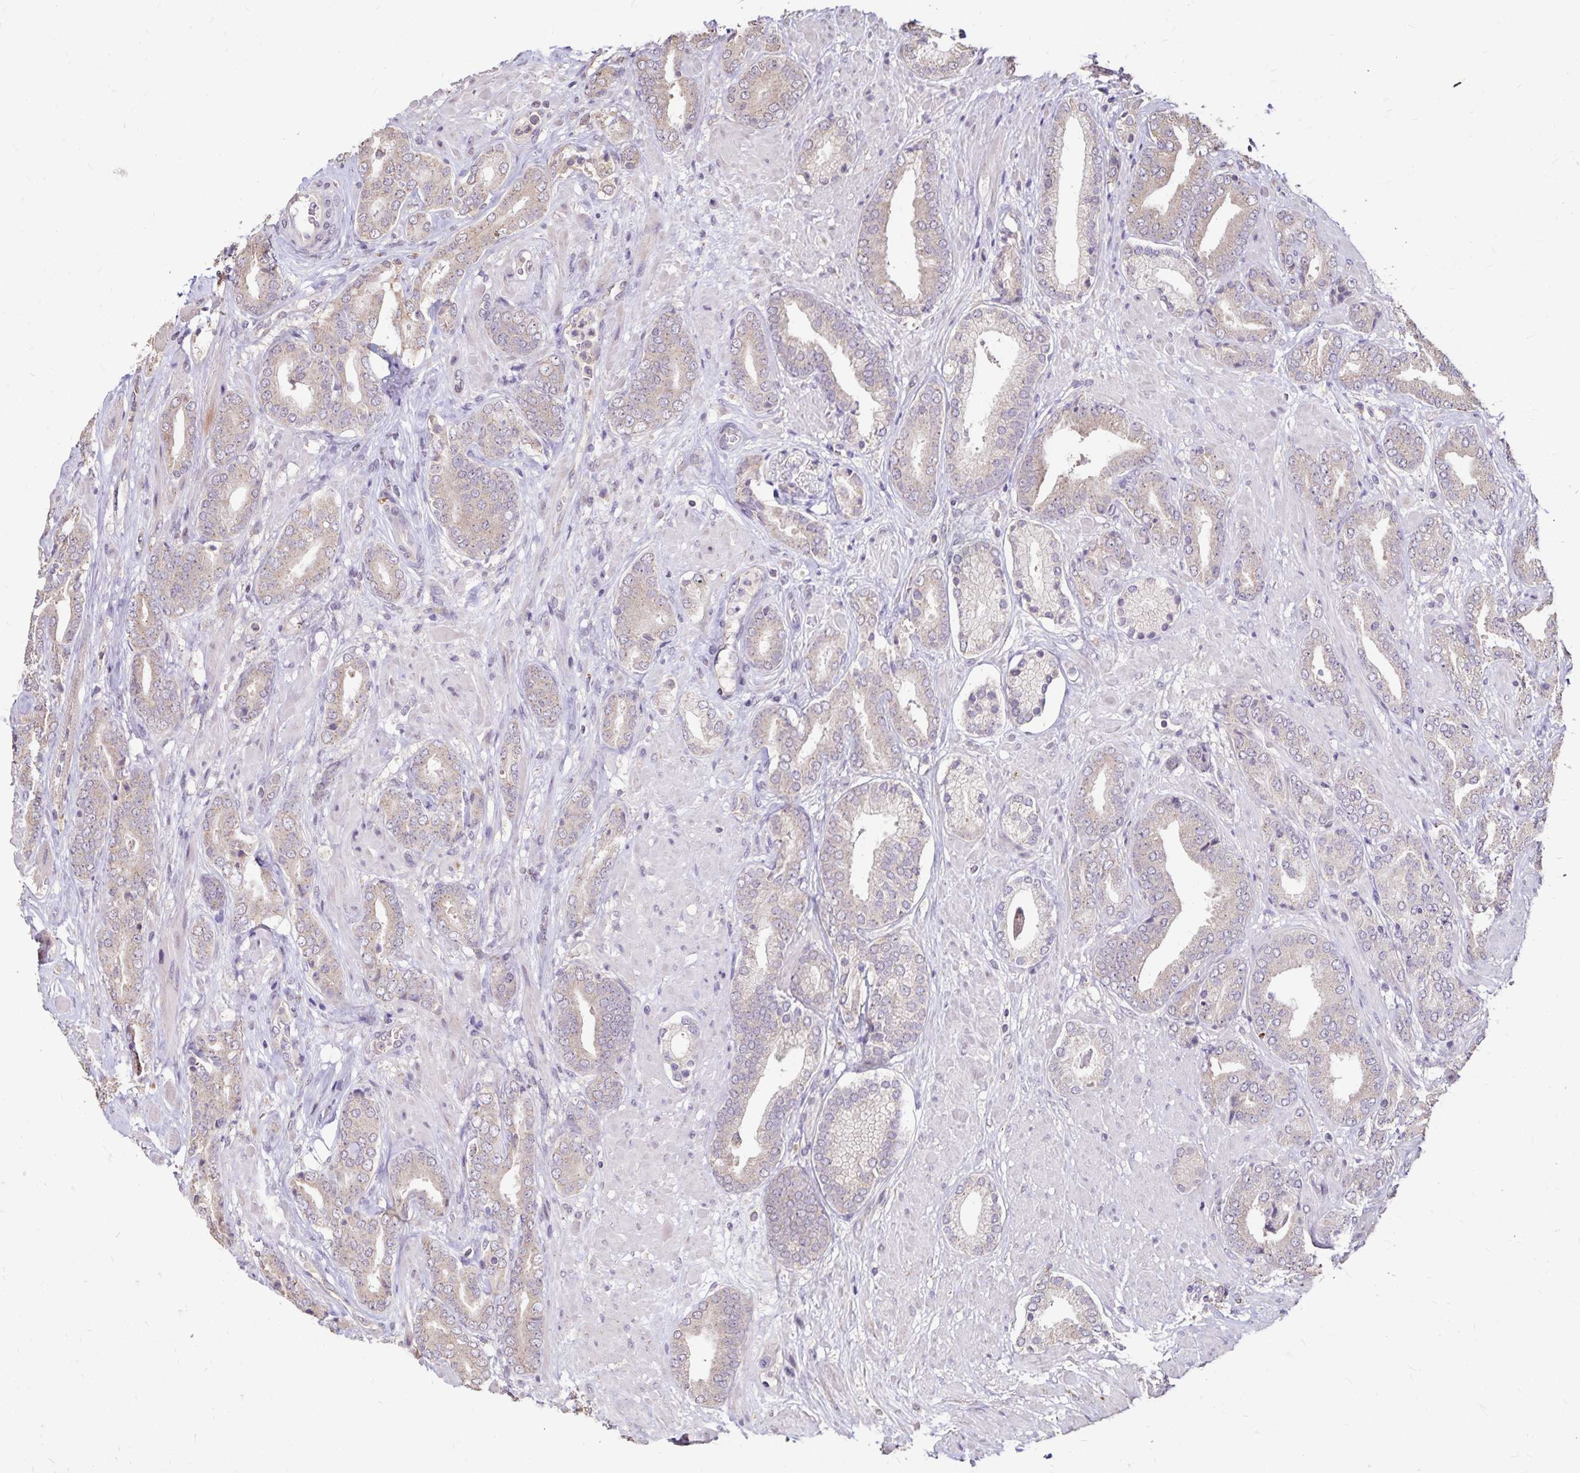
{"staining": {"intensity": "negative", "quantity": "none", "location": "none"}, "tissue": "prostate cancer", "cell_type": "Tumor cells", "image_type": "cancer", "snomed": [{"axis": "morphology", "description": "Adenocarcinoma, High grade"}, {"axis": "topography", "description": "Prostate"}], "caption": "High power microscopy image of an IHC micrograph of prostate adenocarcinoma (high-grade), revealing no significant expression in tumor cells. (DAB immunohistochemistry (IHC) with hematoxylin counter stain).", "gene": "EMC10", "patient": {"sex": "male", "age": 56}}